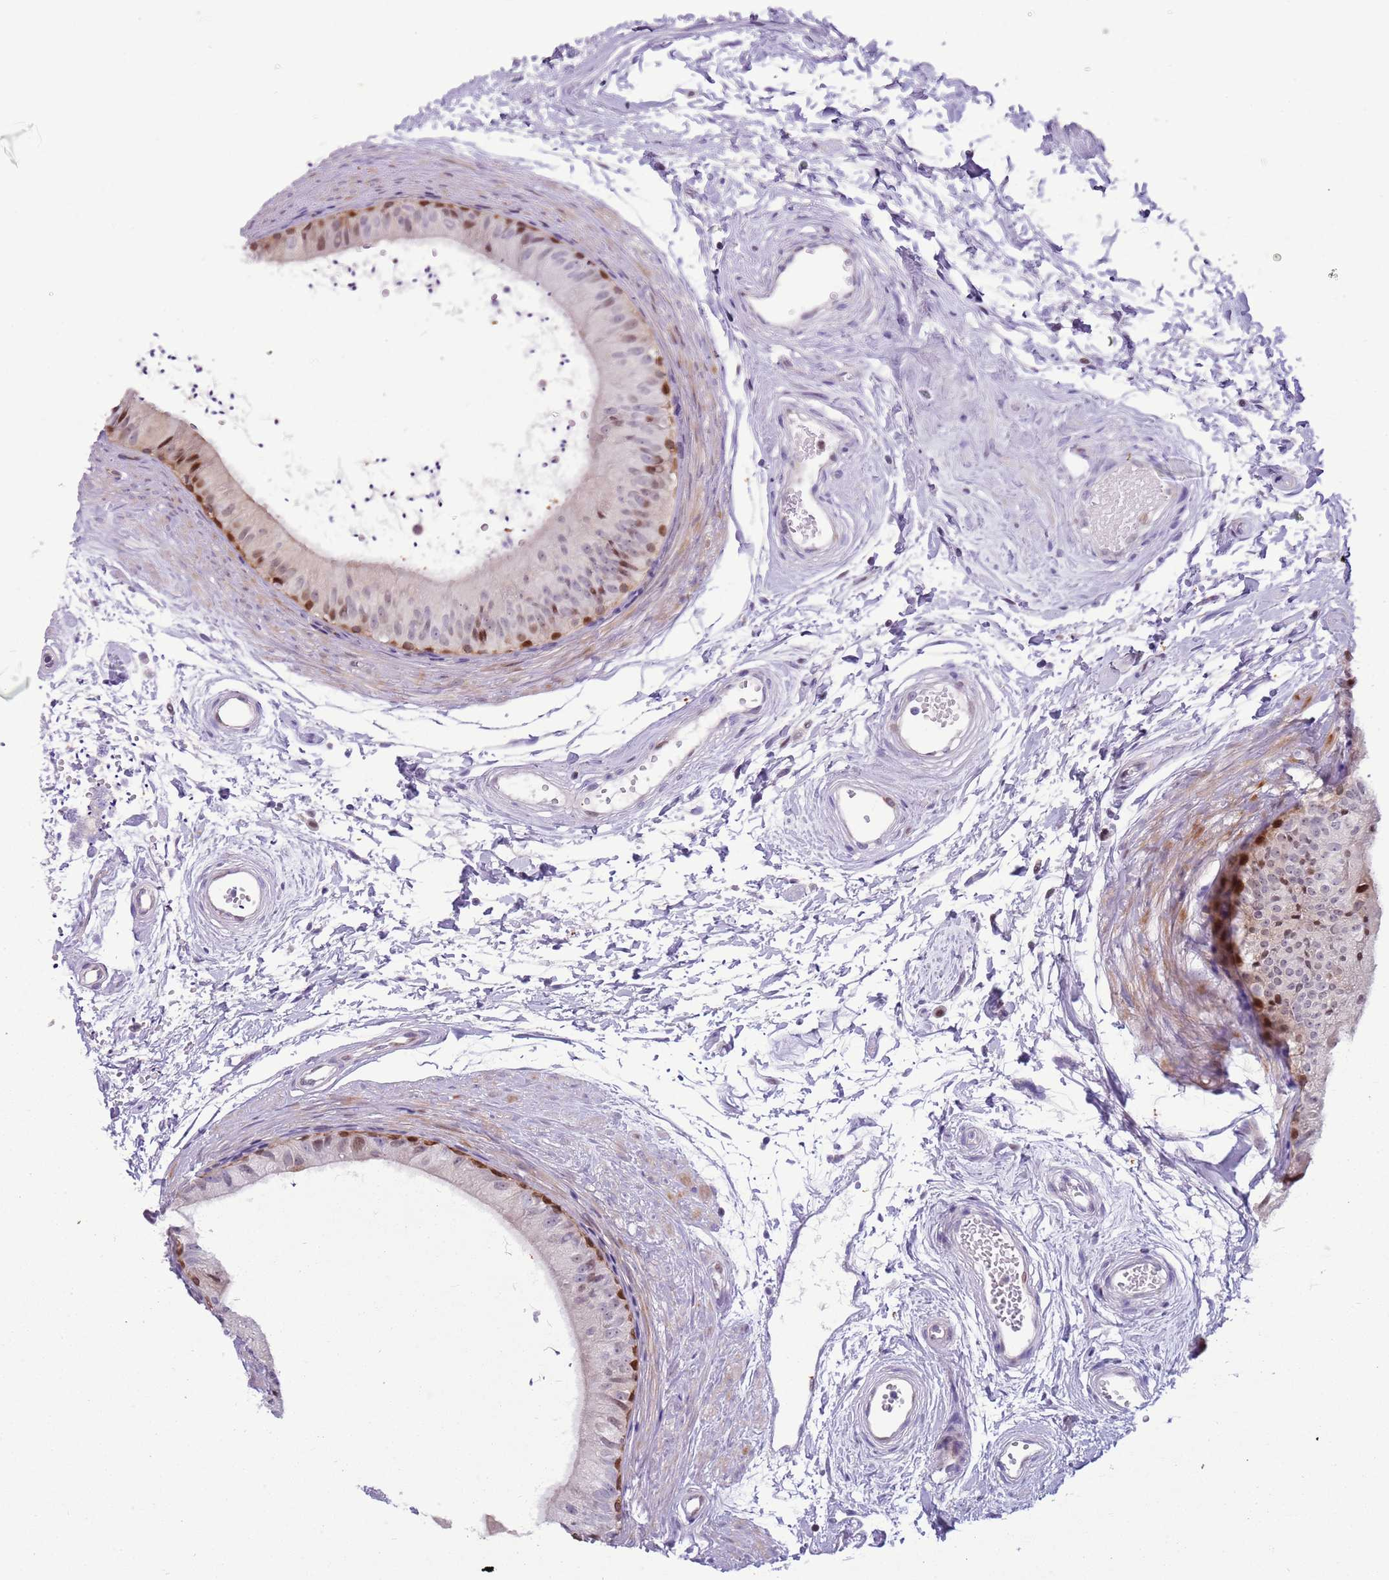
{"staining": {"intensity": "moderate", "quantity": "25%-75%", "location": "cytoplasmic/membranous,nuclear"}, "tissue": "epididymis", "cell_type": "Glandular cells", "image_type": "normal", "snomed": [{"axis": "morphology", "description": "Normal tissue, NOS"}, {"axis": "topography", "description": "Epididymis"}], "caption": "This photomicrograph displays benign epididymis stained with IHC to label a protein in brown. The cytoplasmic/membranous,nuclear of glandular cells show moderate positivity for the protein. Nuclei are counter-stained blue.", "gene": "NBPF4", "patient": {"sex": "male", "age": 56}}